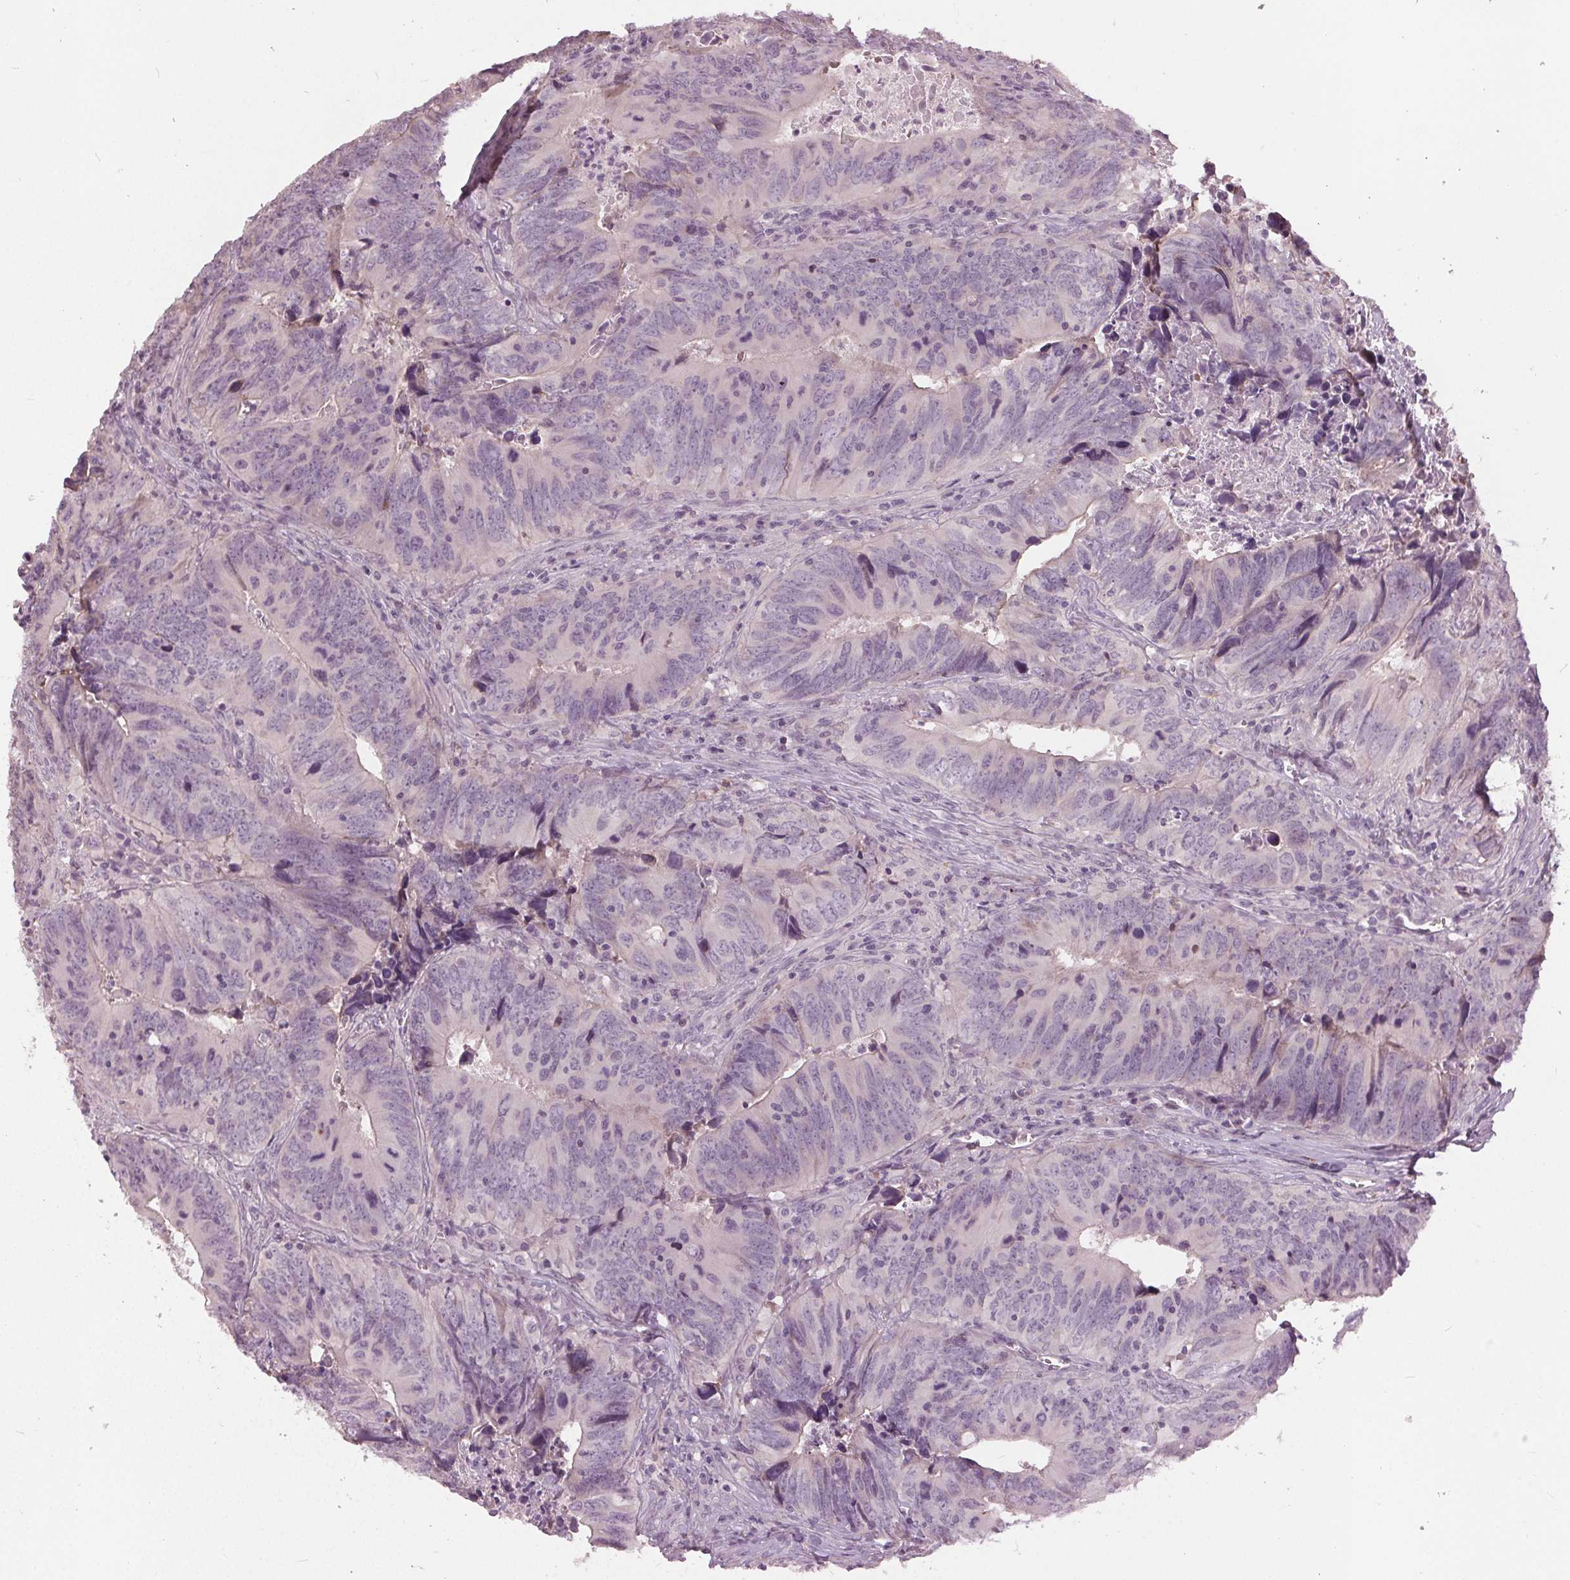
{"staining": {"intensity": "negative", "quantity": "none", "location": "none"}, "tissue": "colorectal cancer", "cell_type": "Tumor cells", "image_type": "cancer", "snomed": [{"axis": "morphology", "description": "Adenocarcinoma, NOS"}, {"axis": "topography", "description": "Colon"}], "caption": "High power microscopy image of an immunohistochemistry (IHC) histopathology image of colorectal cancer (adenocarcinoma), revealing no significant staining in tumor cells. The staining was performed using DAB (3,3'-diaminobenzidine) to visualize the protein expression in brown, while the nuclei were stained in blue with hematoxylin (Magnification: 20x).", "gene": "KLK13", "patient": {"sex": "female", "age": 82}}